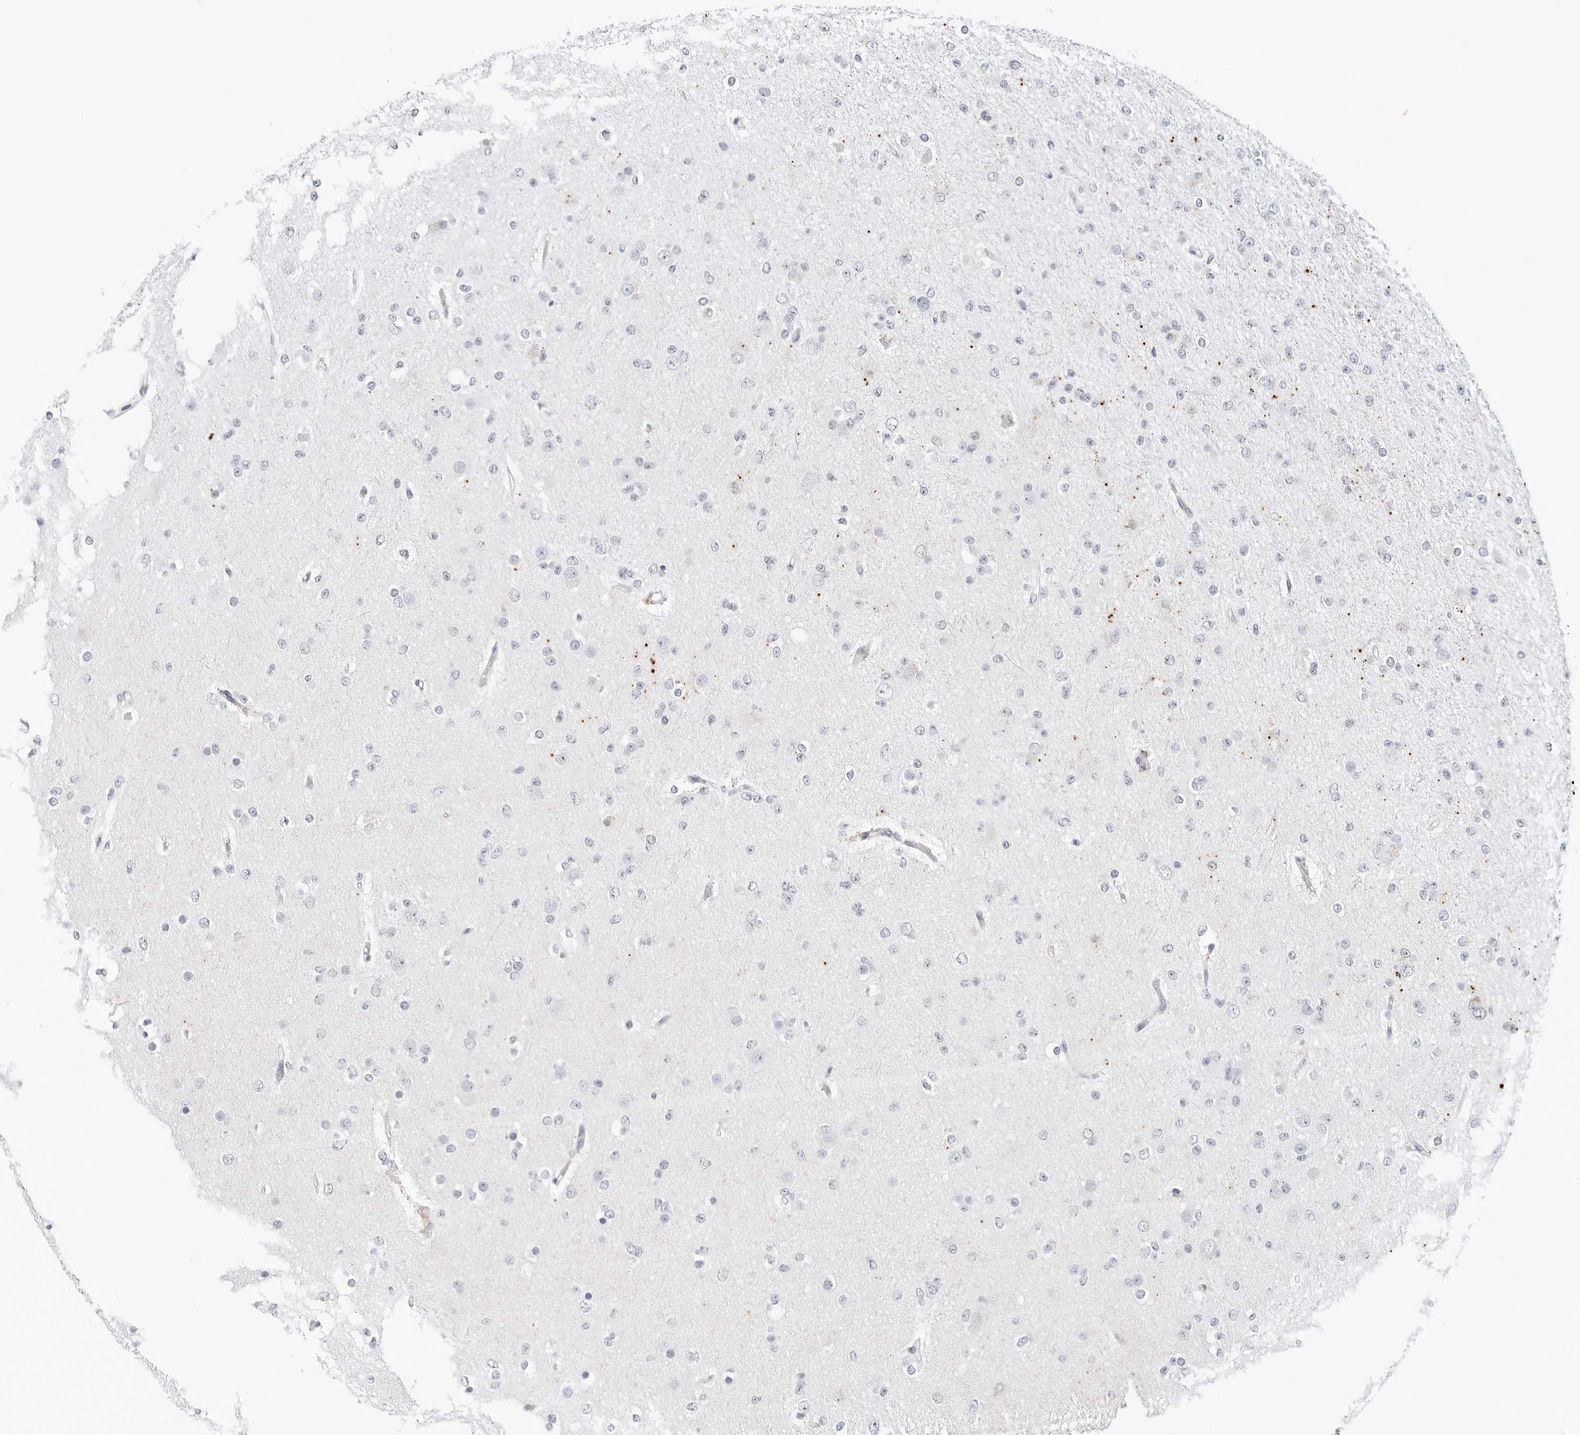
{"staining": {"intensity": "negative", "quantity": "none", "location": "none"}, "tissue": "glioma", "cell_type": "Tumor cells", "image_type": "cancer", "snomed": [{"axis": "morphology", "description": "Glioma, malignant, Low grade"}, {"axis": "topography", "description": "Brain"}], "caption": "Image shows no significant protein expression in tumor cells of malignant glioma (low-grade).", "gene": "TSEN2", "patient": {"sex": "female", "age": 22}}